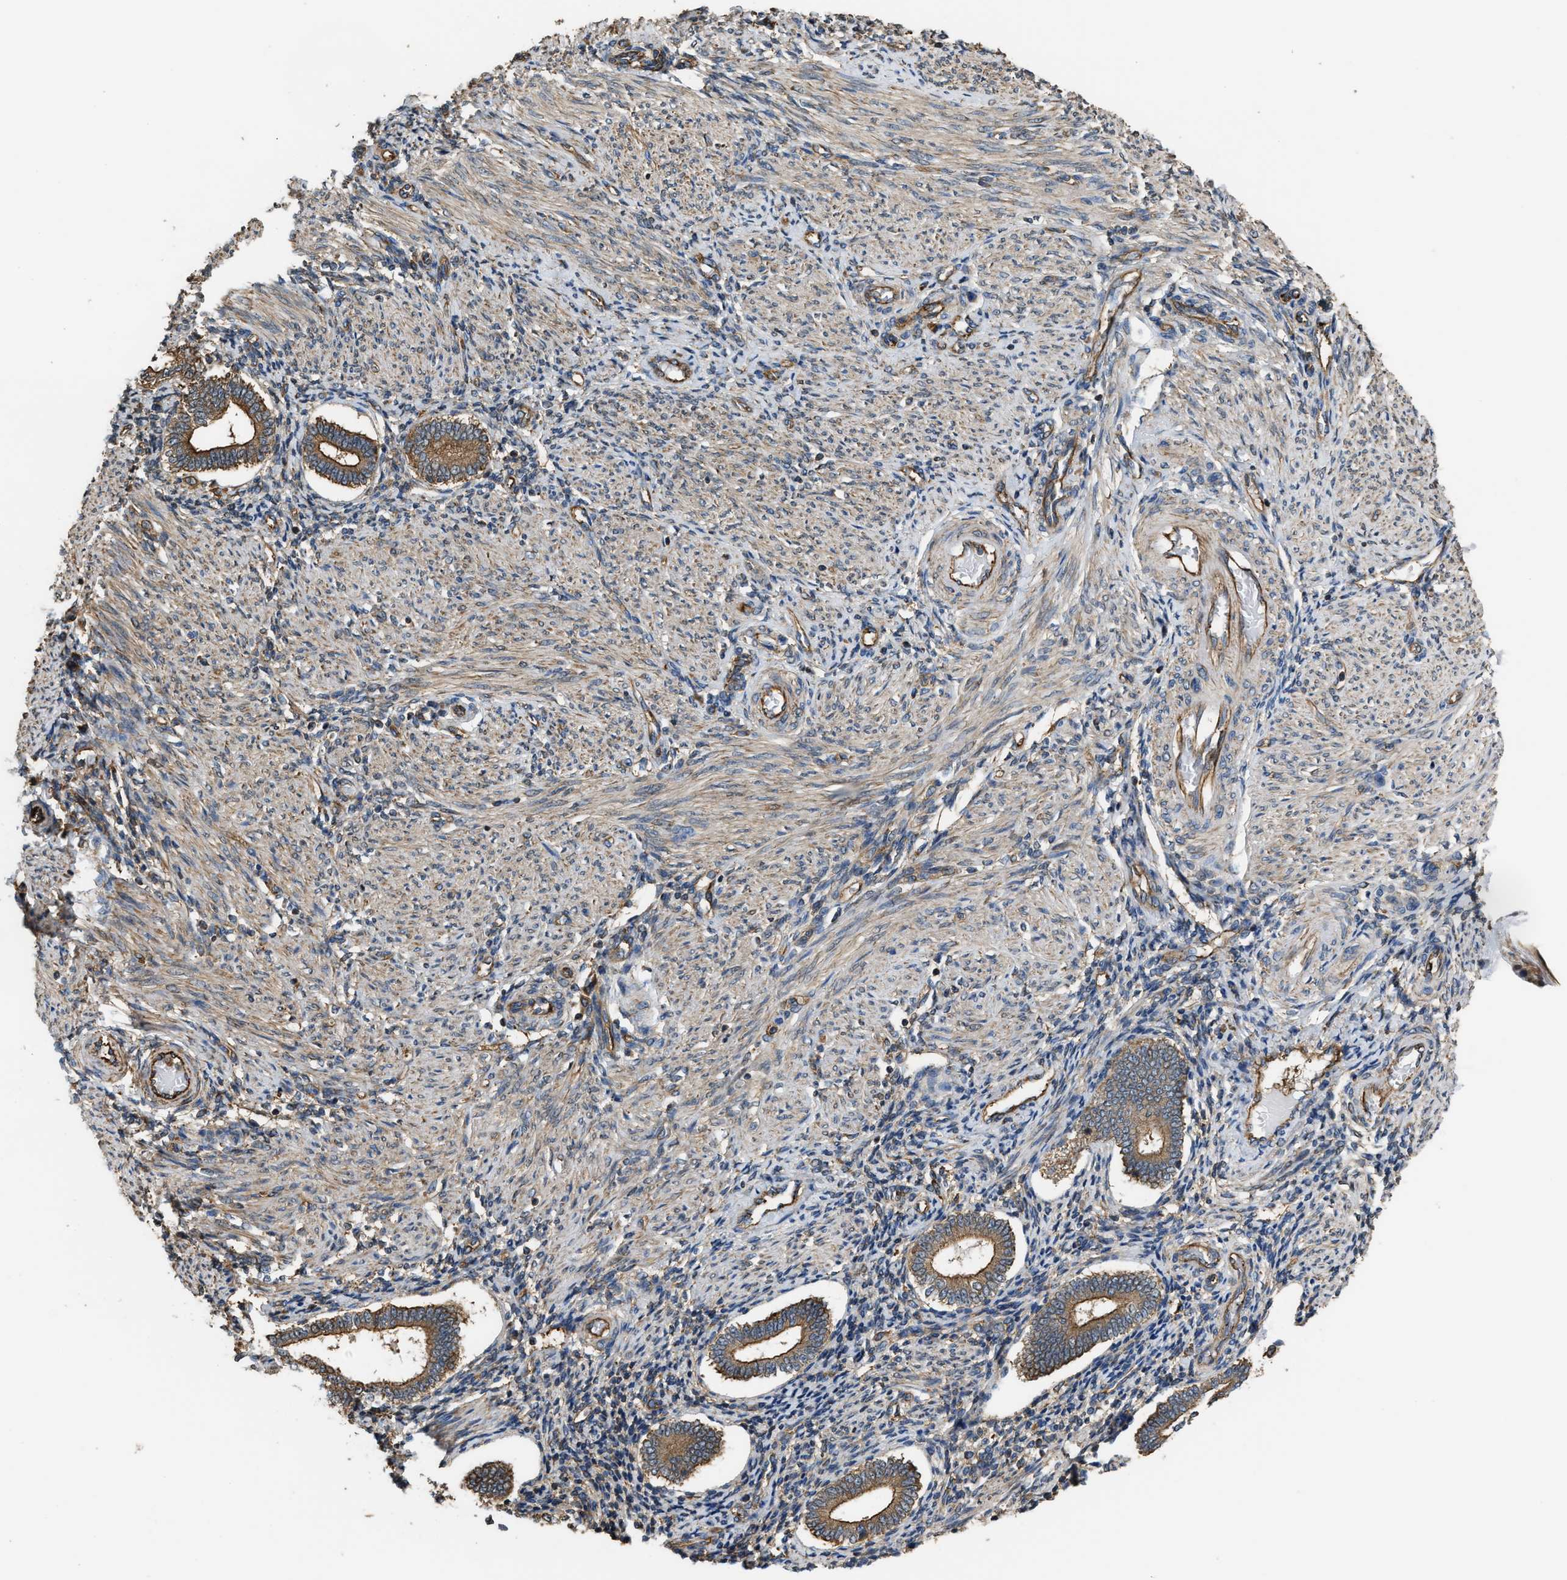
{"staining": {"intensity": "weak", "quantity": "25%-75%", "location": "cytoplasmic/membranous"}, "tissue": "endometrium", "cell_type": "Cells in endometrial stroma", "image_type": "normal", "snomed": [{"axis": "morphology", "description": "Normal tissue, NOS"}, {"axis": "topography", "description": "Endometrium"}], "caption": "Protein expression analysis of normal human endometrium reveals weak cytoplasmic/membranous expression in approximately 25%-75% of cells in endometrial stroma.", "gene": "ATIC", "patient": {"sex": "female", "age": 42}}